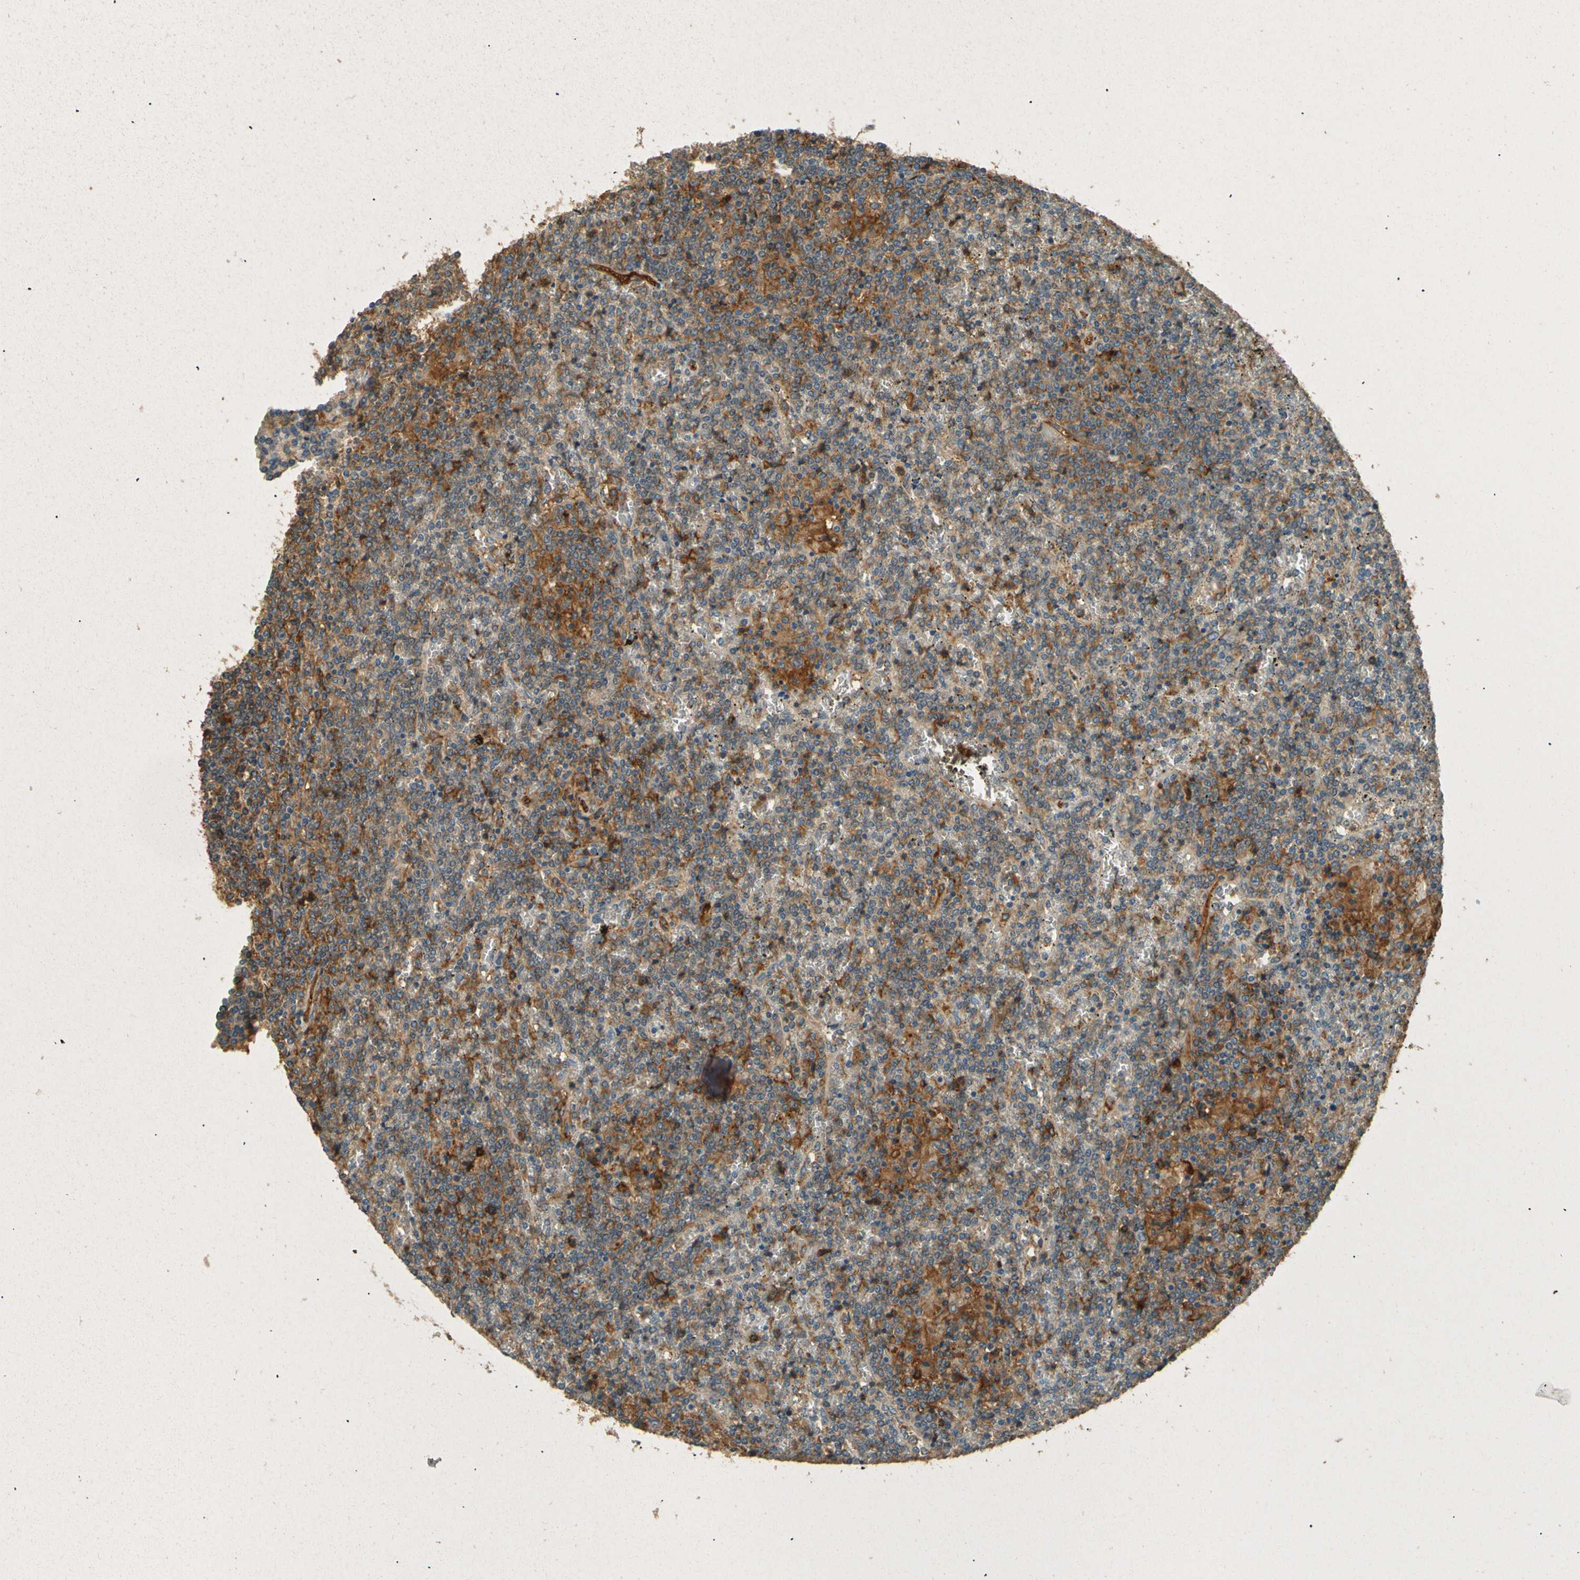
{"staining": {"intensity": "moderate", "quantity": "<25%", "location": "cytoplasmic/membranous"}, "tissue": "lymphoma", "cell_type": "Tumor cells", "image_type": "cancer", "snomed": [{"axis": "morphology", "description": "Malignant lymphoma, non-Hodgkin's type, Low grade"}, {"axis": "topography", "description": "Spleen"}], "caption": "A high-resolution photomicrograph shows immunohistochemistry staining of malignant lymphoma, non-Hodgkin's type (low-grade), which exhibits moderate cytoplasmic/membranous positivity in about <25% of tumor cells.", "gene": "ENTPD1", "patient": {"sex": "female", "age": 19}}